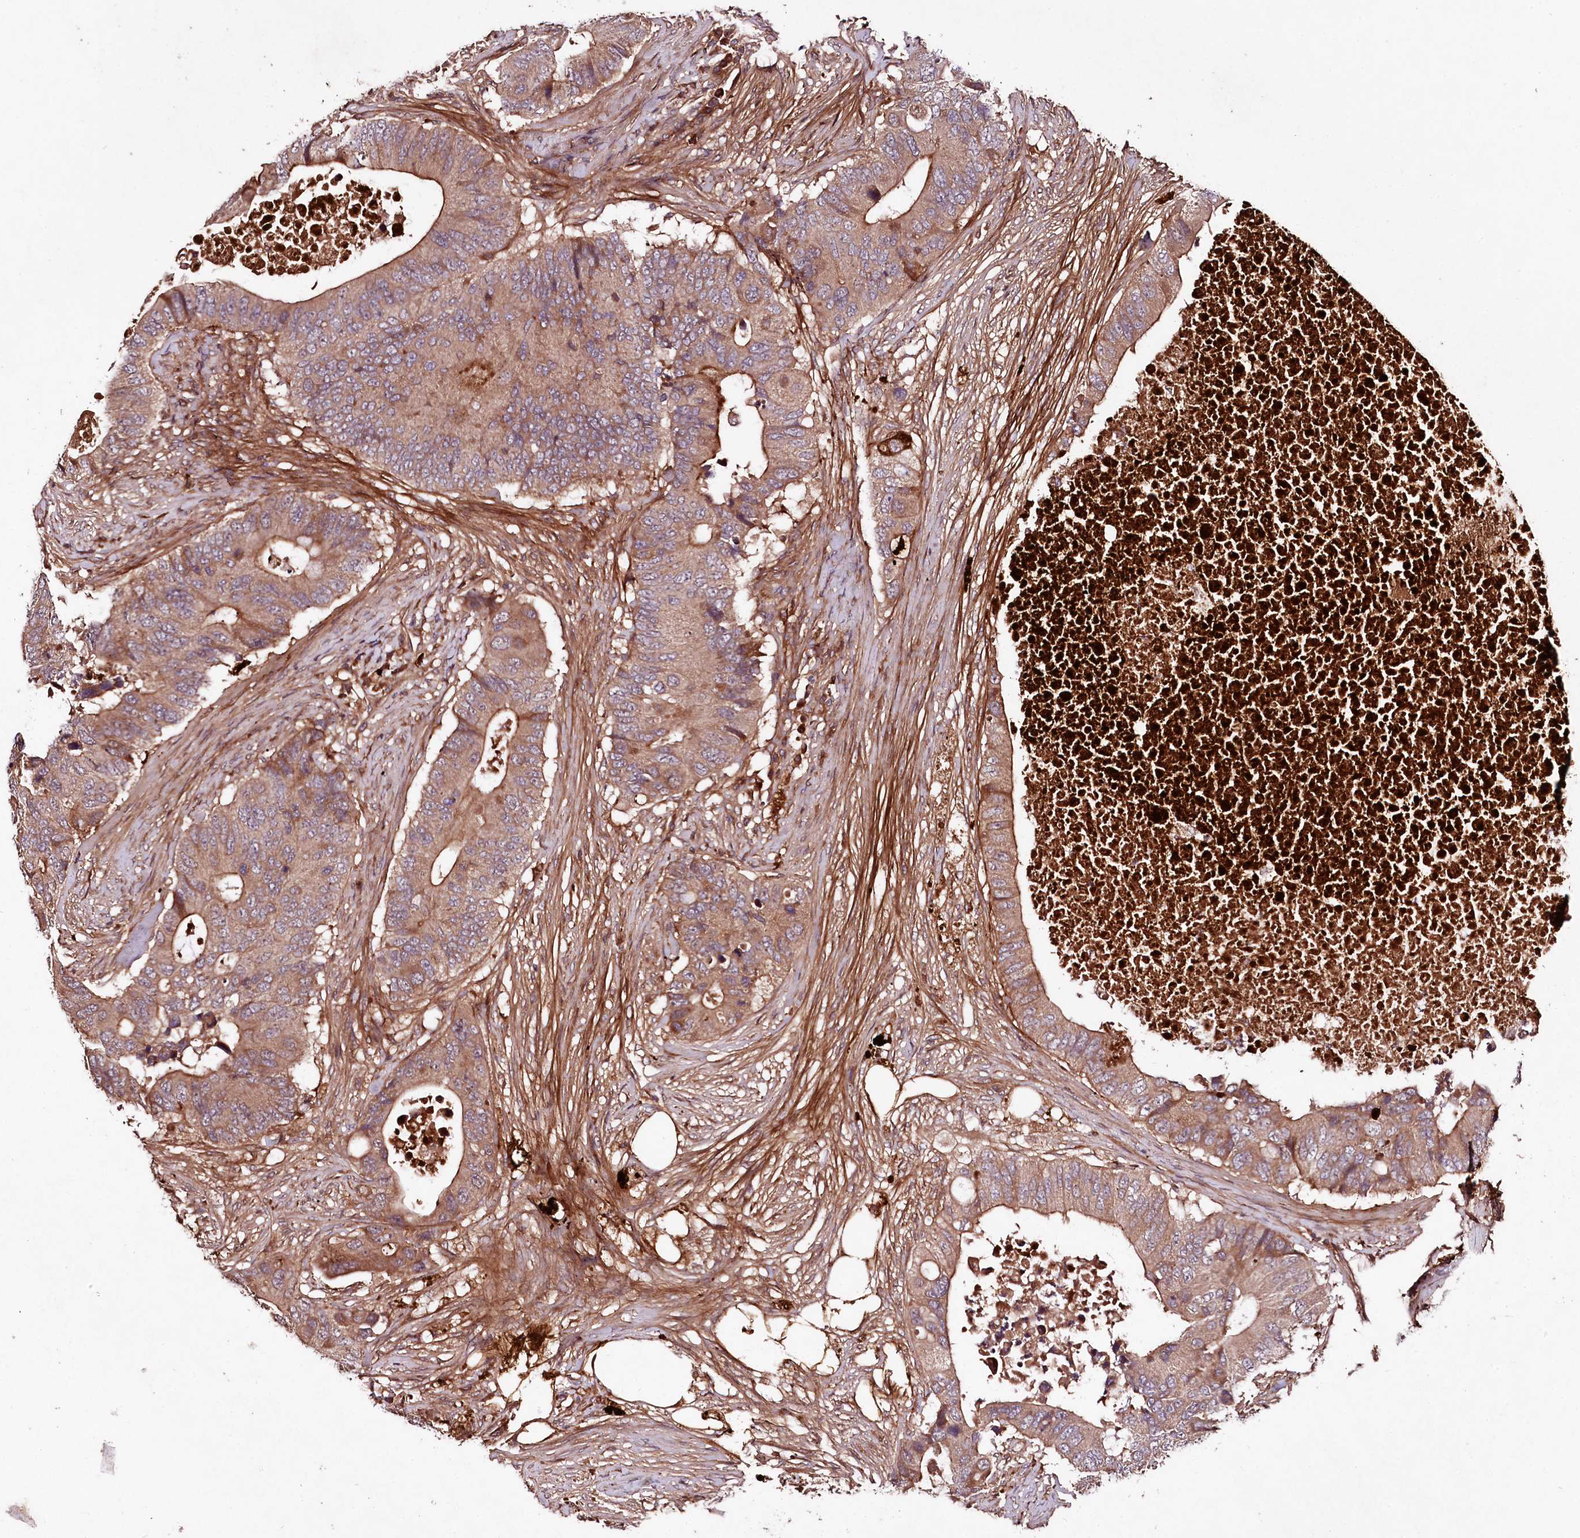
{"staining": {"intensity": "moderate", "quantity": ">75%", "location": "cytoplasmic/membranous"}, "tissue": "colorectal cancer", "cell_type": "Tumor cells", "image_type": "cancer", "snomed": [{"axis": "morphology", "description": "Adenocarcinoma, NOS"}, {"axis": "topography", "description": "Colon"}], "caption": "IHC (DAB) staining of colorectal cancer (adenocarcinoma) exhibits moderate cytoplasmic/membranous protein positivity in approximately >75% of tumor cells.", "gene": "TNPO3", "patient": {"sex": "male", "age": 71}}